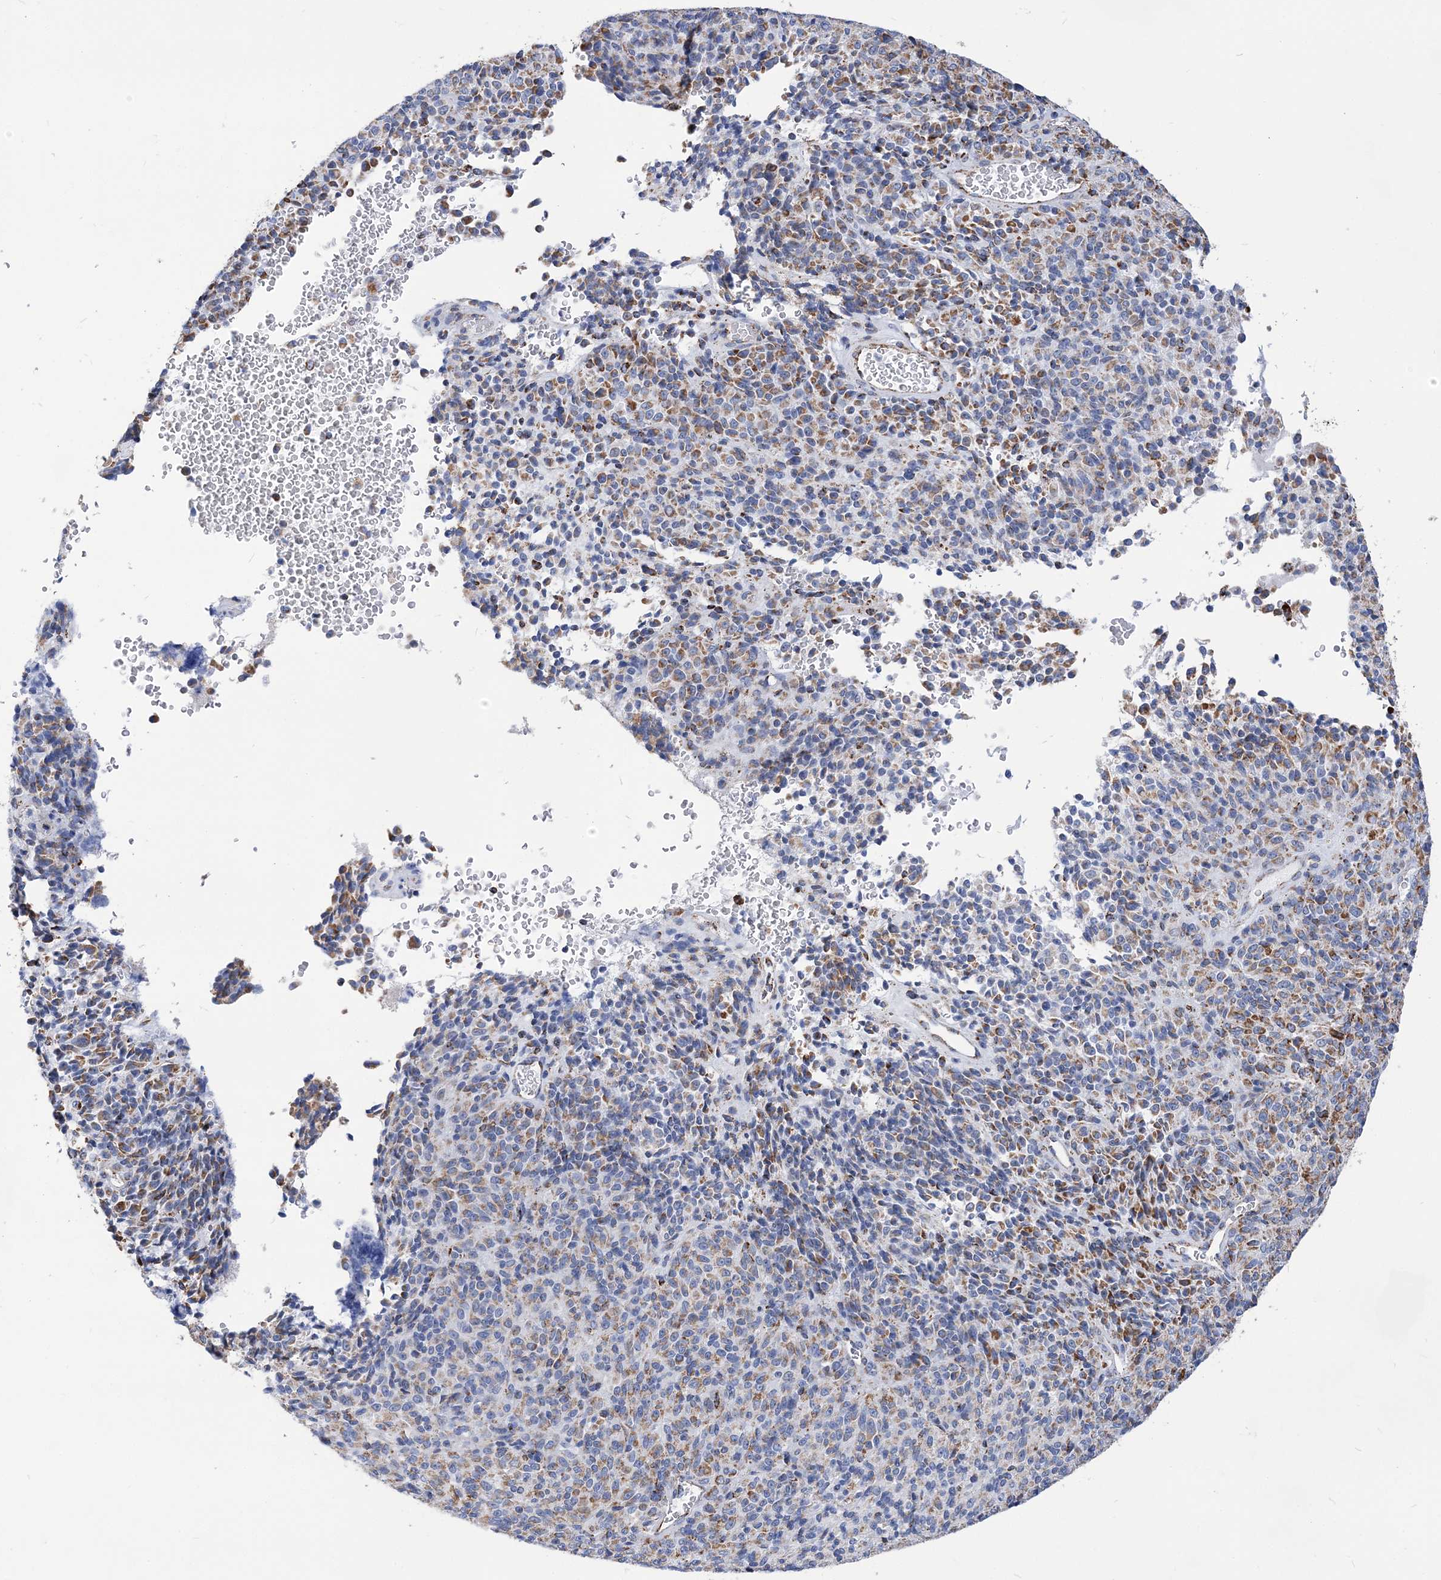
{"staining": {"intensity": "moderate", "quantity": "25%-75%", "location": "cytoplasmic/membranous"}, "tissue": "melanoma", "cell_type": "Tumor cells", "image_type": "cancer", "snomed": [{"axis": "morphology", "description": "Malignant melanoma, Metastatic site"}, {"axis": "topography", "description": "Brain"}], "caption": "A histopathology image showing moderate cytoplasmic/membranous positivity in approximately 25%-75% of tumor cells in malignant melanoma (metastatic site), as visualized by brown immunohistochemical staining.", "gene": "ACOT9", "patient": {"sex": "female", "age": 56}}